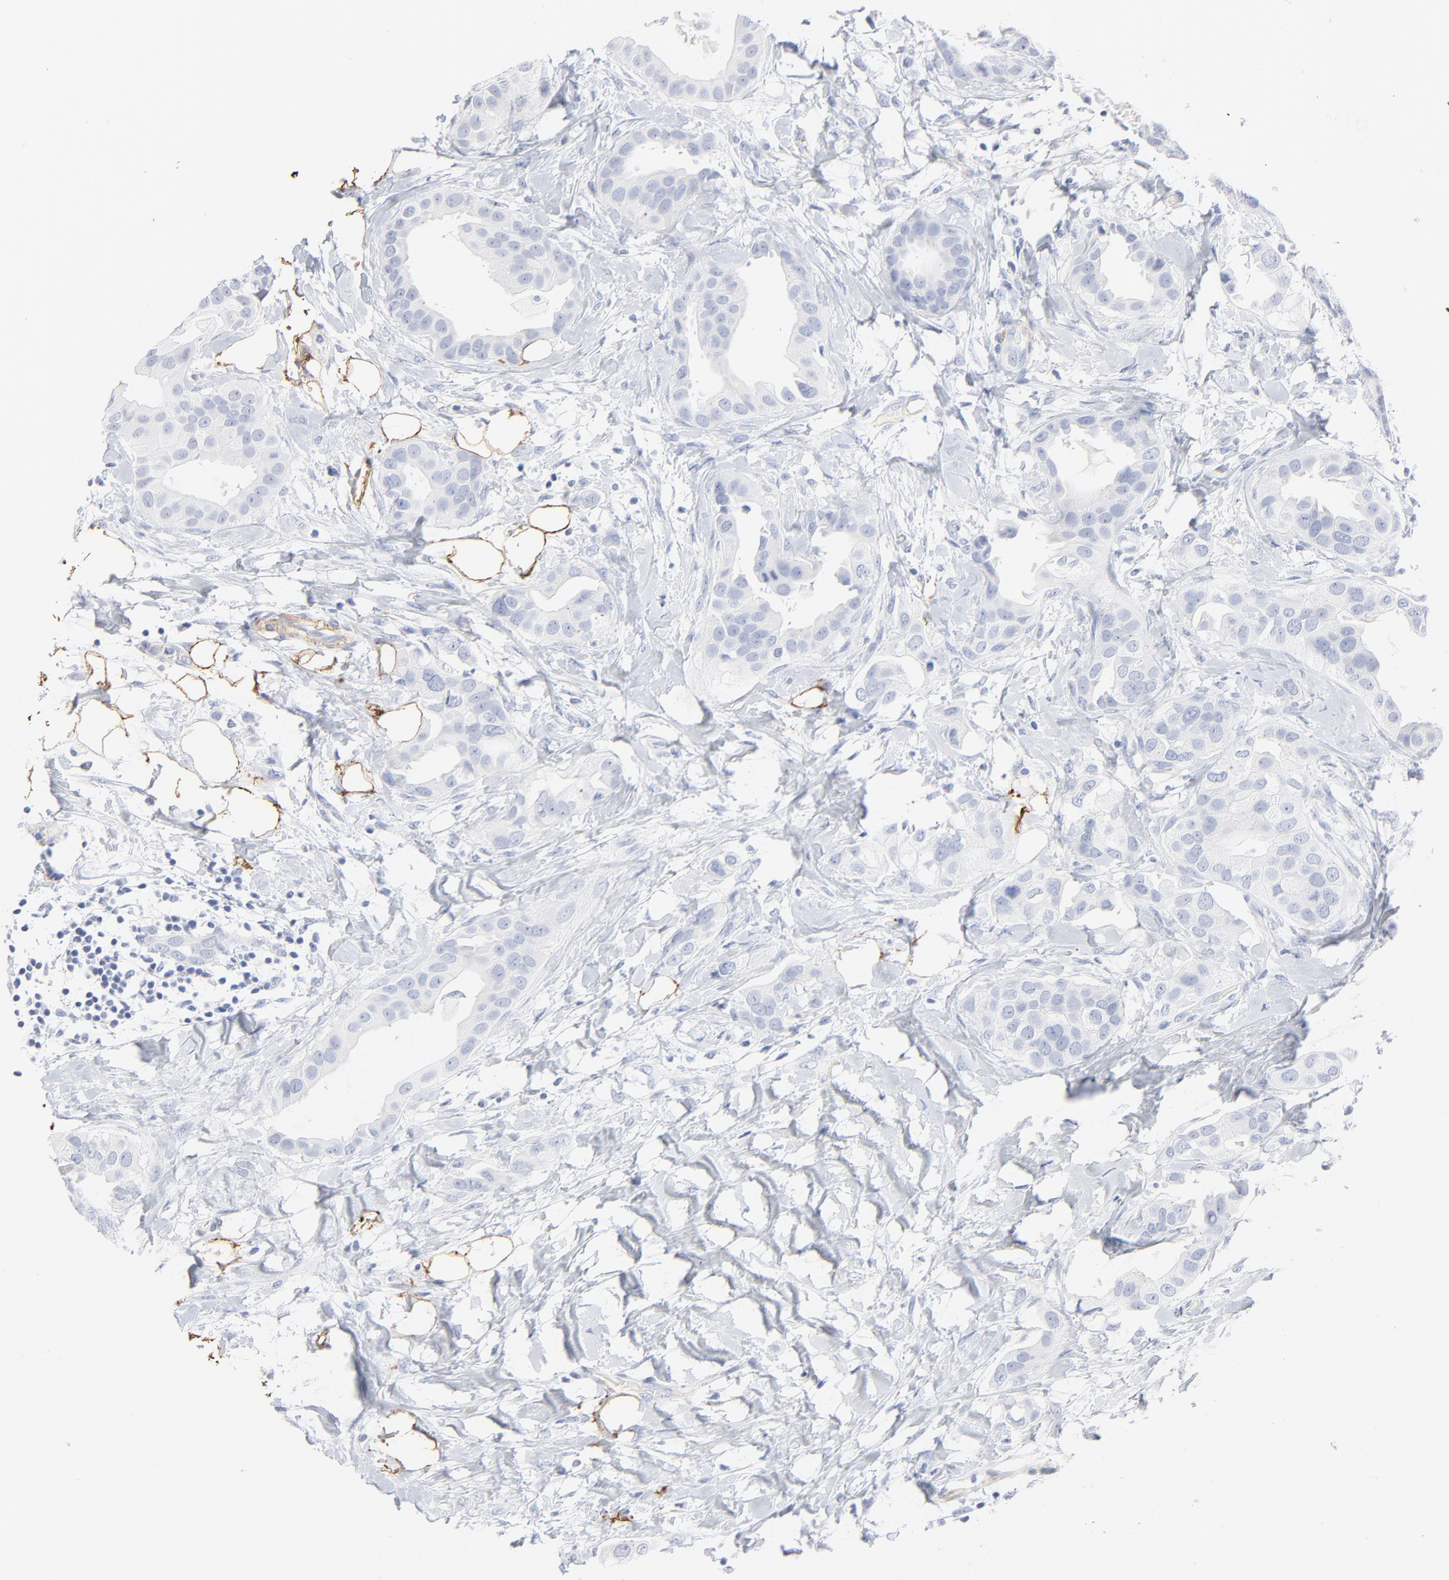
{"staining": {"intensity": "negative", "quantity": "none", "location": "none"}, "tissue": "breast cancer", "cell_type": "Tumor cells", "image_type": "cancer", "snomed": [{"axis": "morphology", "description": "Duct carcinoma"}, {"axis": "topography", "description": "Breast"}], "caption": "This is an IHC image of breast cancer. There is no staining in tumor cells.", "gene": "AGTR1", "patient": {"sex": "female", "age": 40}}